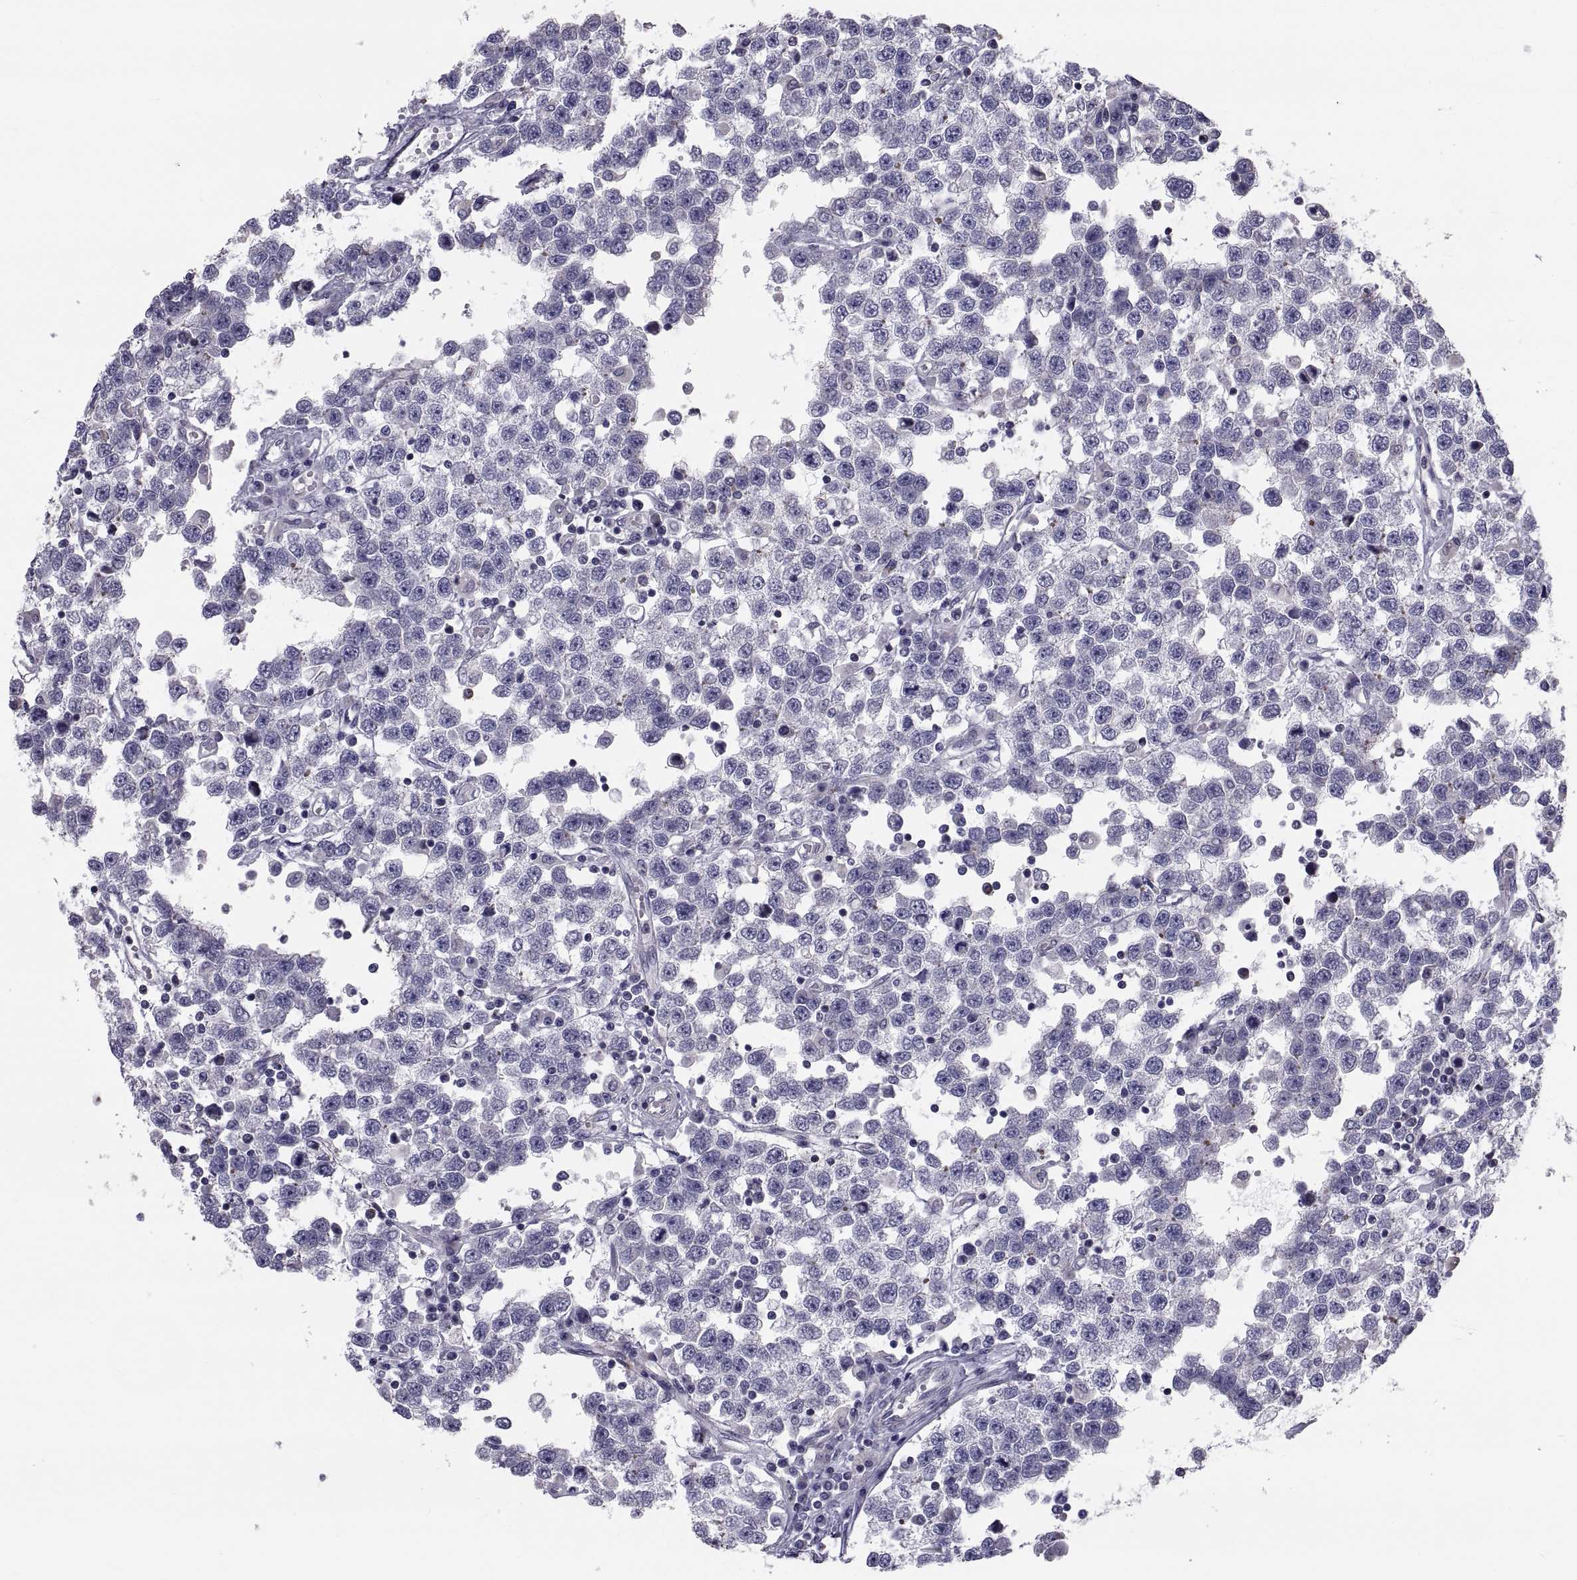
{"staining": {"intensity": "negative", "quantity": "none", "location": "none"}, "tissue": "testis cancer", "cell_type": "Tumor cells", "image_type": "cancer", "snomed": [{"axis": "morphology", "description": "Seminoma, NOS"}, {"axis": "topography", "description": "Testis"}], "caption": "High power microscopy micrograph of an immunohistochemistry image of seminoma (testis), revealing no significant positivity in tumor cells.", "gene": "ANO1", "patient": {"sex": "male", "age": 34}}